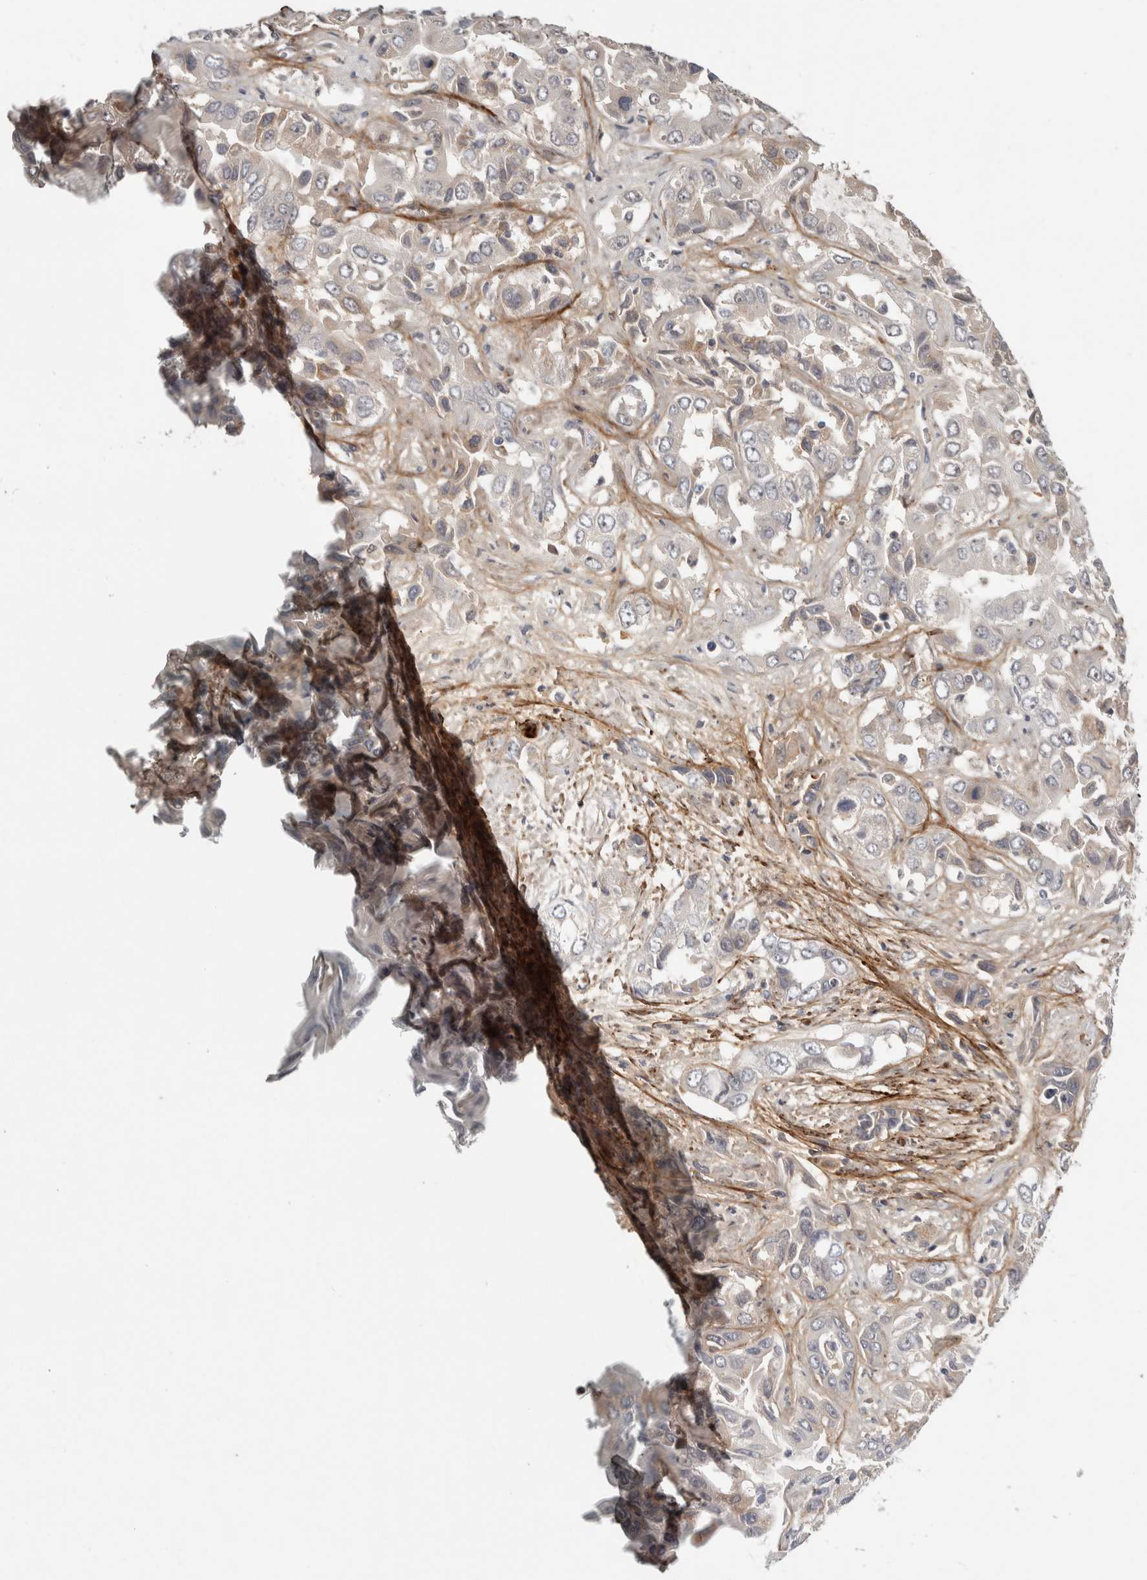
{"staining": {"intensity": "weak", "quantity": "<25%", "location": "nuclear"}, "tissue": "liver cancer", "cell_type": "Tumor cells", "image_type": "cancer", "snomed": [{"axis": "morphology", "description": "Cholangiocarcinoma"}, {"axis": "topography", "description": "Liver"}], "caption": "An image of liver cancer (cholangiocarcinoma) stained for a protein demonstrates no brown staining in tumor cells.", "gene": "ASPN", "patient": {"sex": "female", "age": 52}}